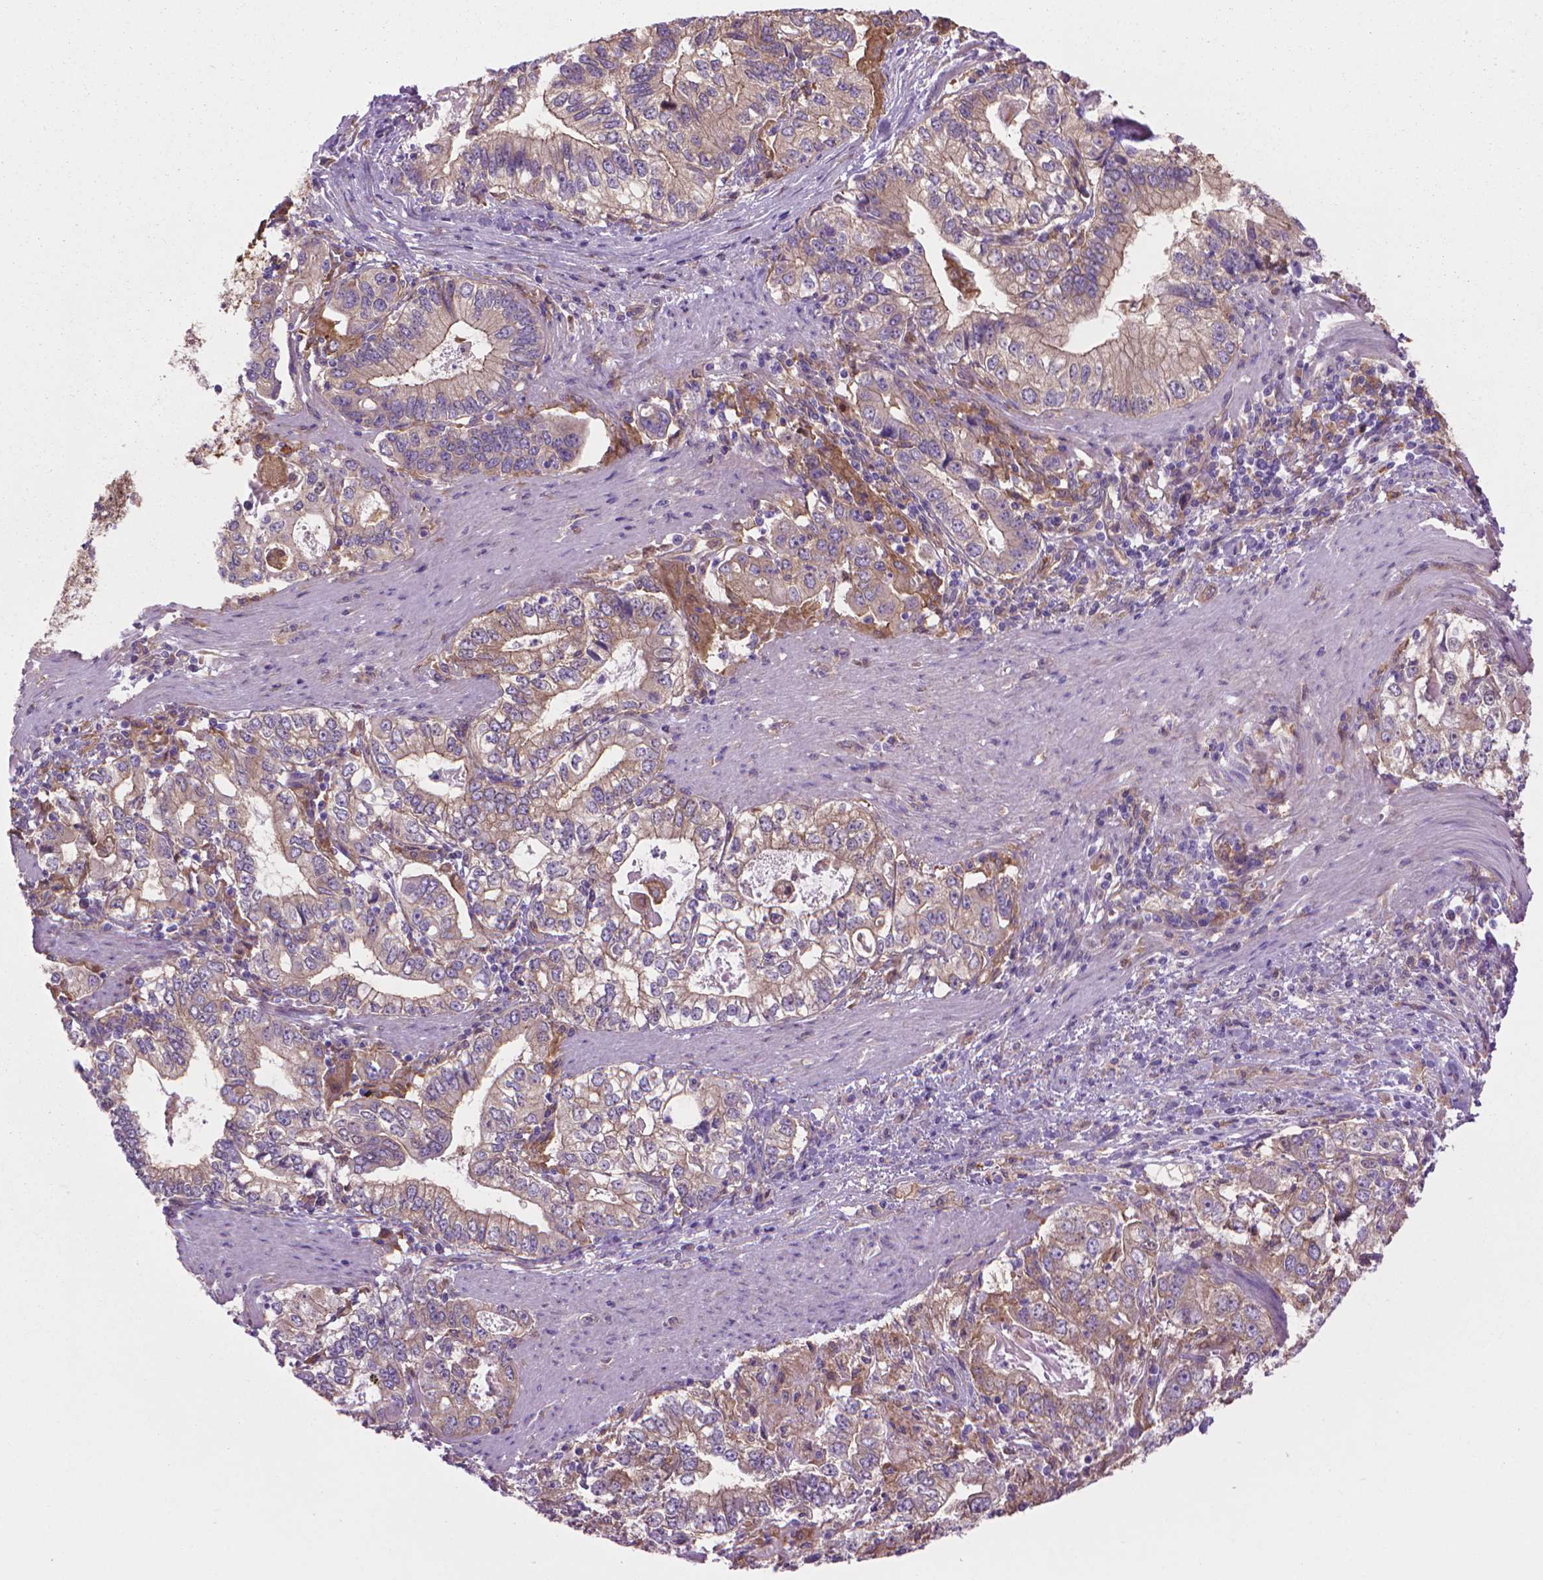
{"staining": {"intensity": "weak", "quantity": "<25%", "location": "cytoplasmic/membranous"}, "tissue": "stomach cancer", "cell_type": "Tumor cells", "image_type": "cancer", "snomed": [{"axis": "morphology", "description": "Adenocarcinoma, NOS"}, {"axis": "topography", "description": "Stomach, lower"}], "caption": "Immunohistochemical staining of human adenocarcinoma (stomach) reveals no significant expression in tumor cells.", "gene": "CORO1B", "patient": {"sex": "female", "age": 72}}